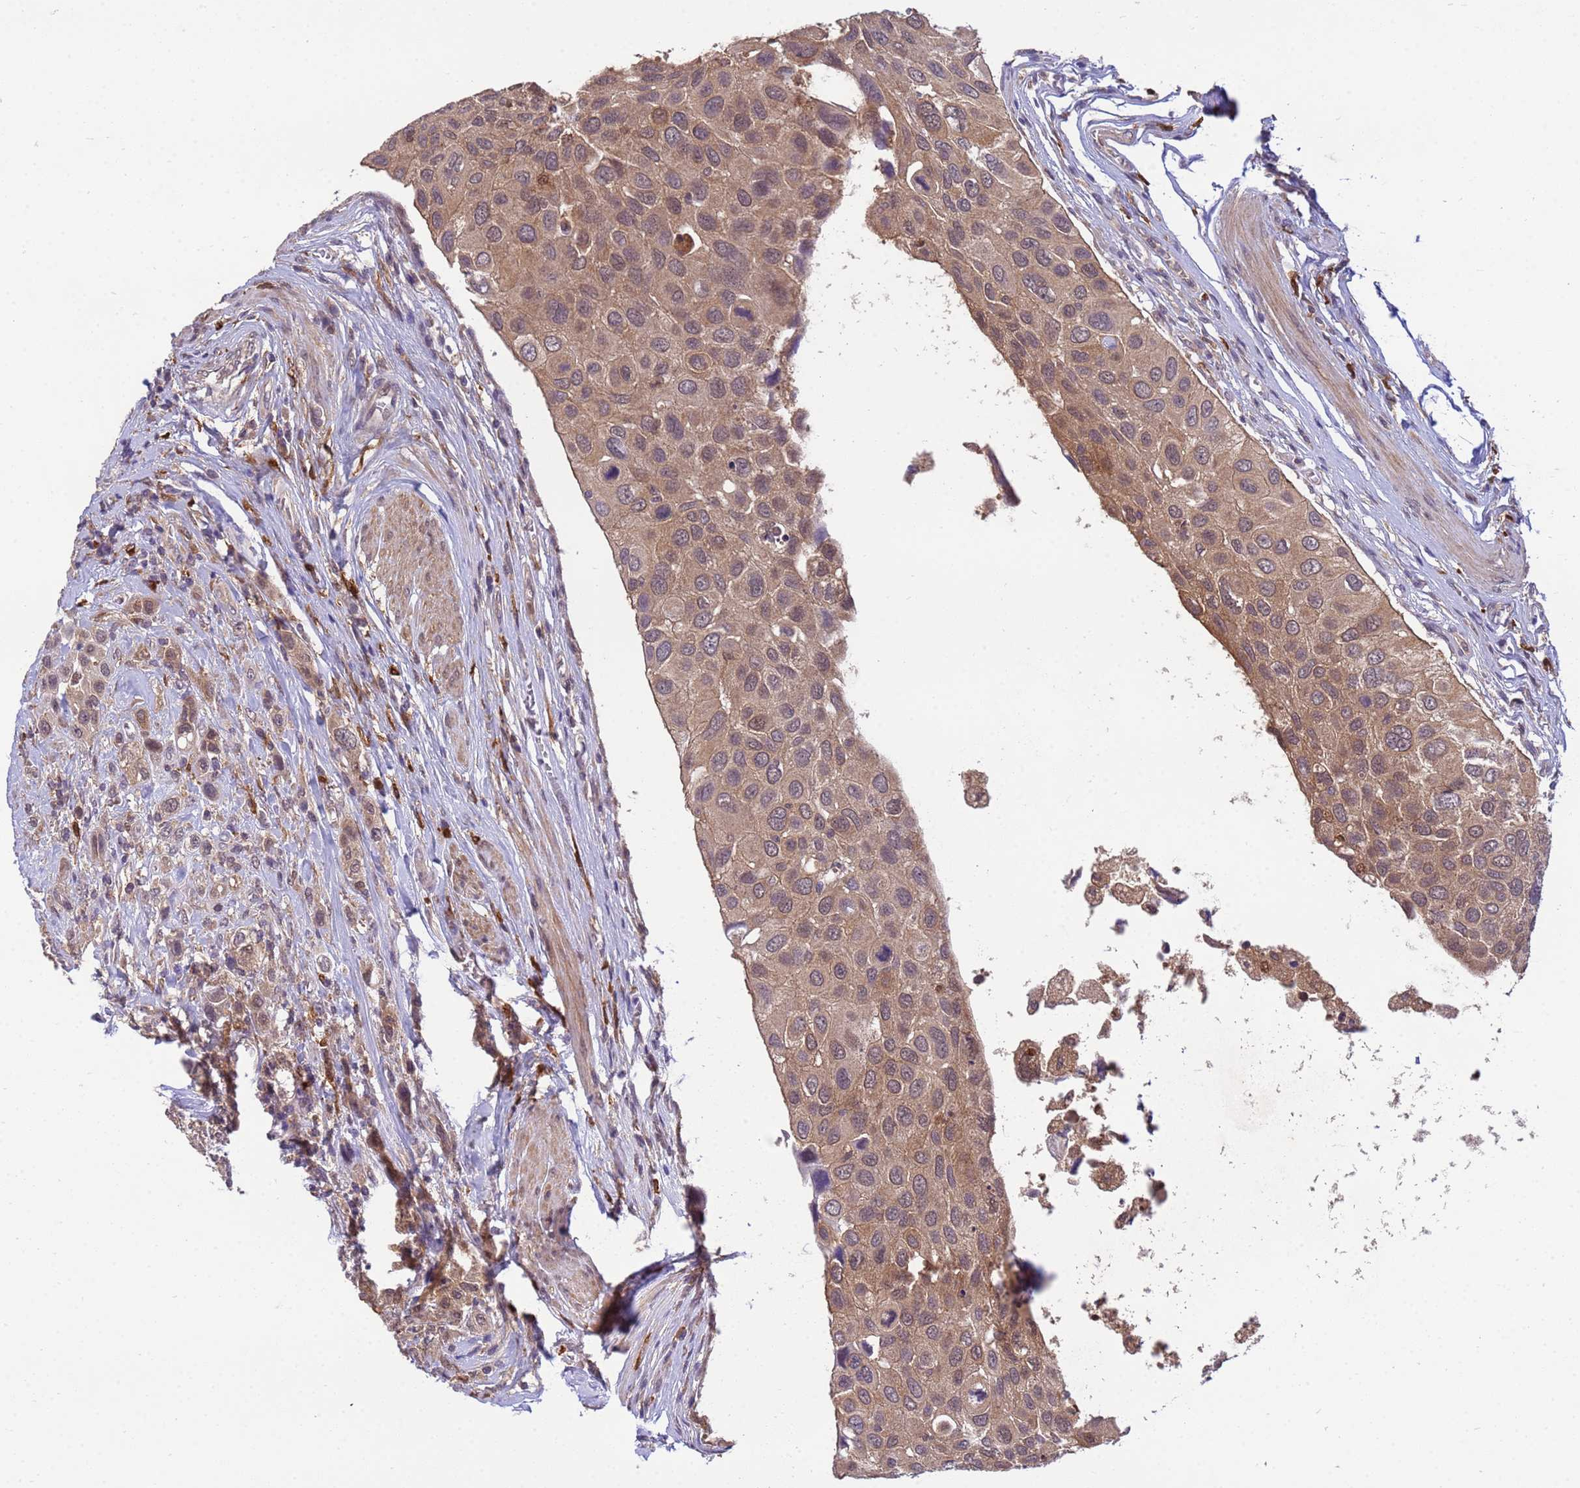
{"staining": {"intensity": "moderate", "quantity": "25%-75%", "location": "cytoplasmic/membranous,nuclear"}, "tissue": "urothelial cancer", "cell_type": "Tumor cells", "image_type": "cancer", "snomed": [{"axis": "morphology", "description": "Urothelial carcinoma, High grade"}, {"axis": "topography", "description": "Urinary bladder"}], "caption": "Immunohistochemistry (IHC) histopathology image of urothelial cancer stained for a protein (brown), which demonstrates medium levels of moderate cytoplasmic/membranous and nuclear expression in about 25%-75% of tumor cells.", "gene": "NPEPPS", "patient": {"sex": "male", "age": 50}}